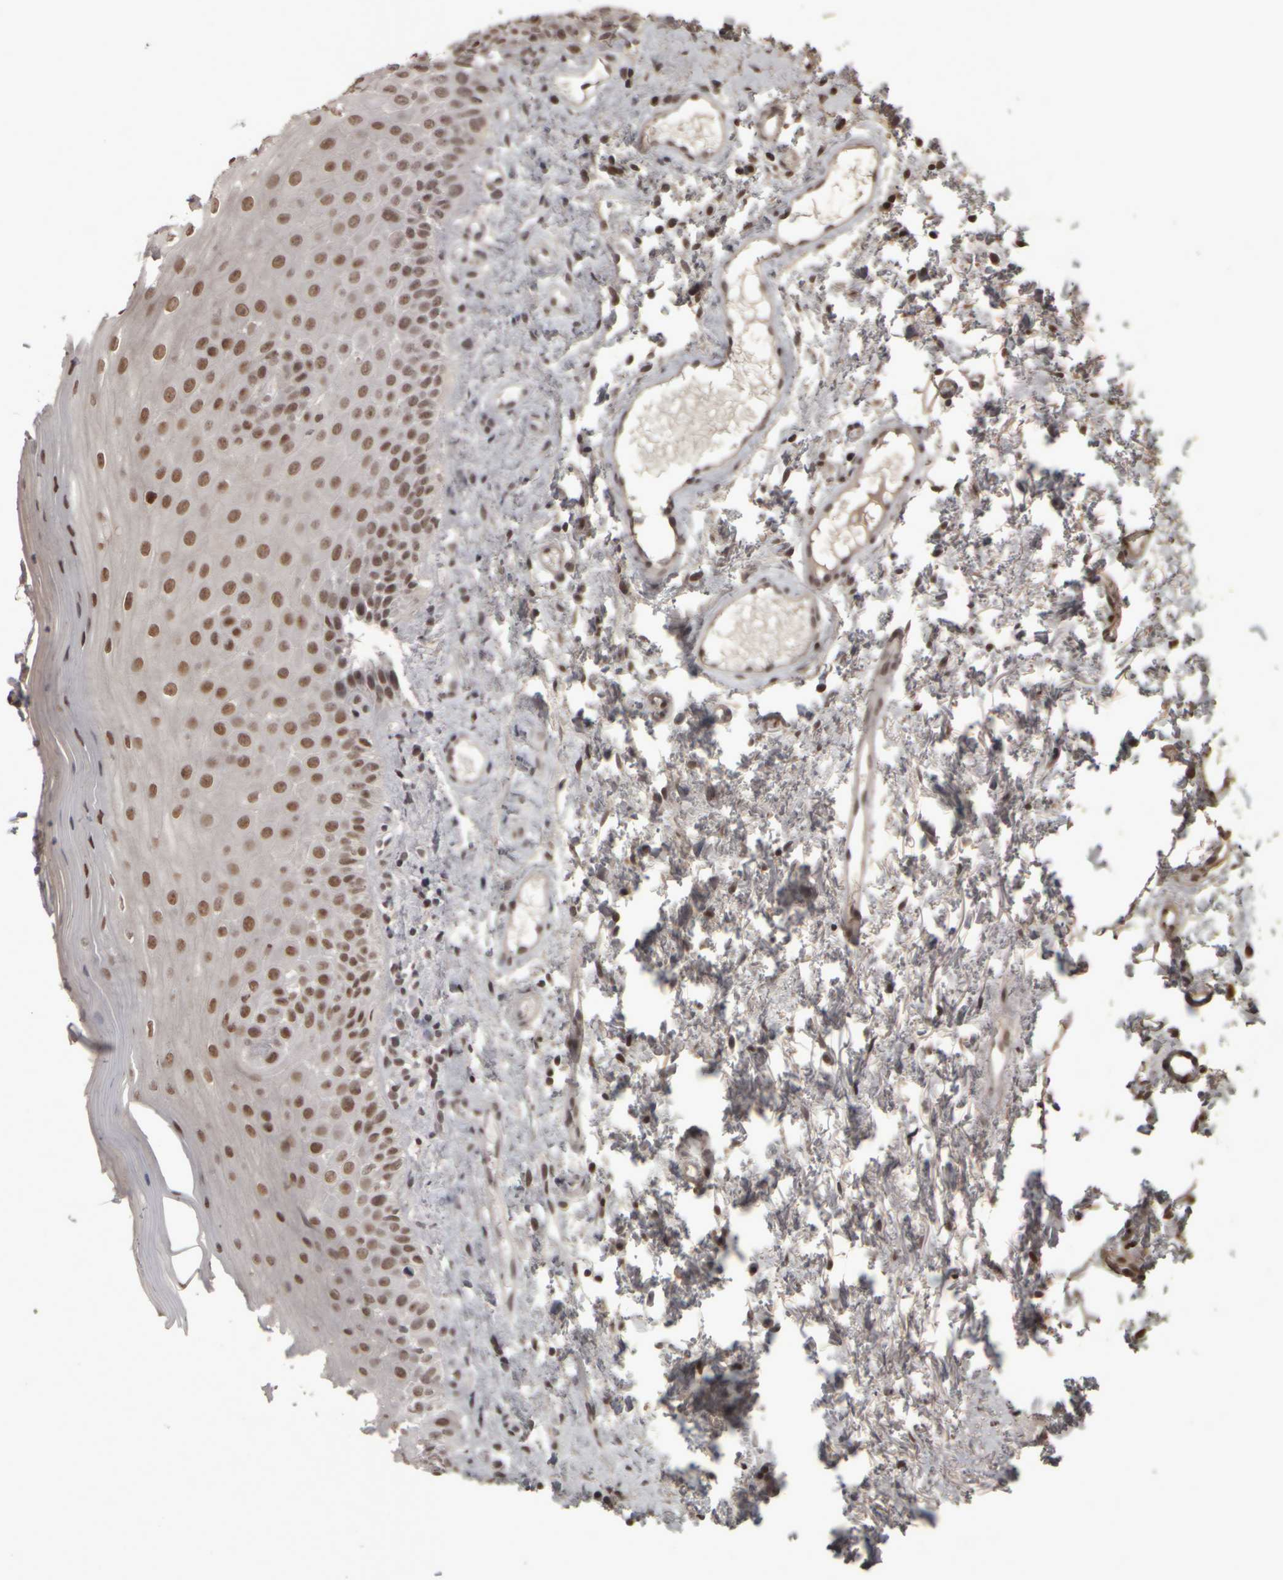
{"staining": {"intensity": "moderate", "quantity": ">75%", "location": "nuclear"}, "tissue": "oral mucosa", "cell_type": "Squamous epithelial cells", "image_type": "normal", "snomed": [{"axis": "morphology", "description": "Normal tissue, NOS"}, {"axis": "topography", "description": "Oral tissue"}], "caption": "Benign oral mucosa shows moderate nuclear expression in about >75% of squamous epithelial cells.", "gene": "ZFHX4", "patient": {"sex": "male", "age": 66}}